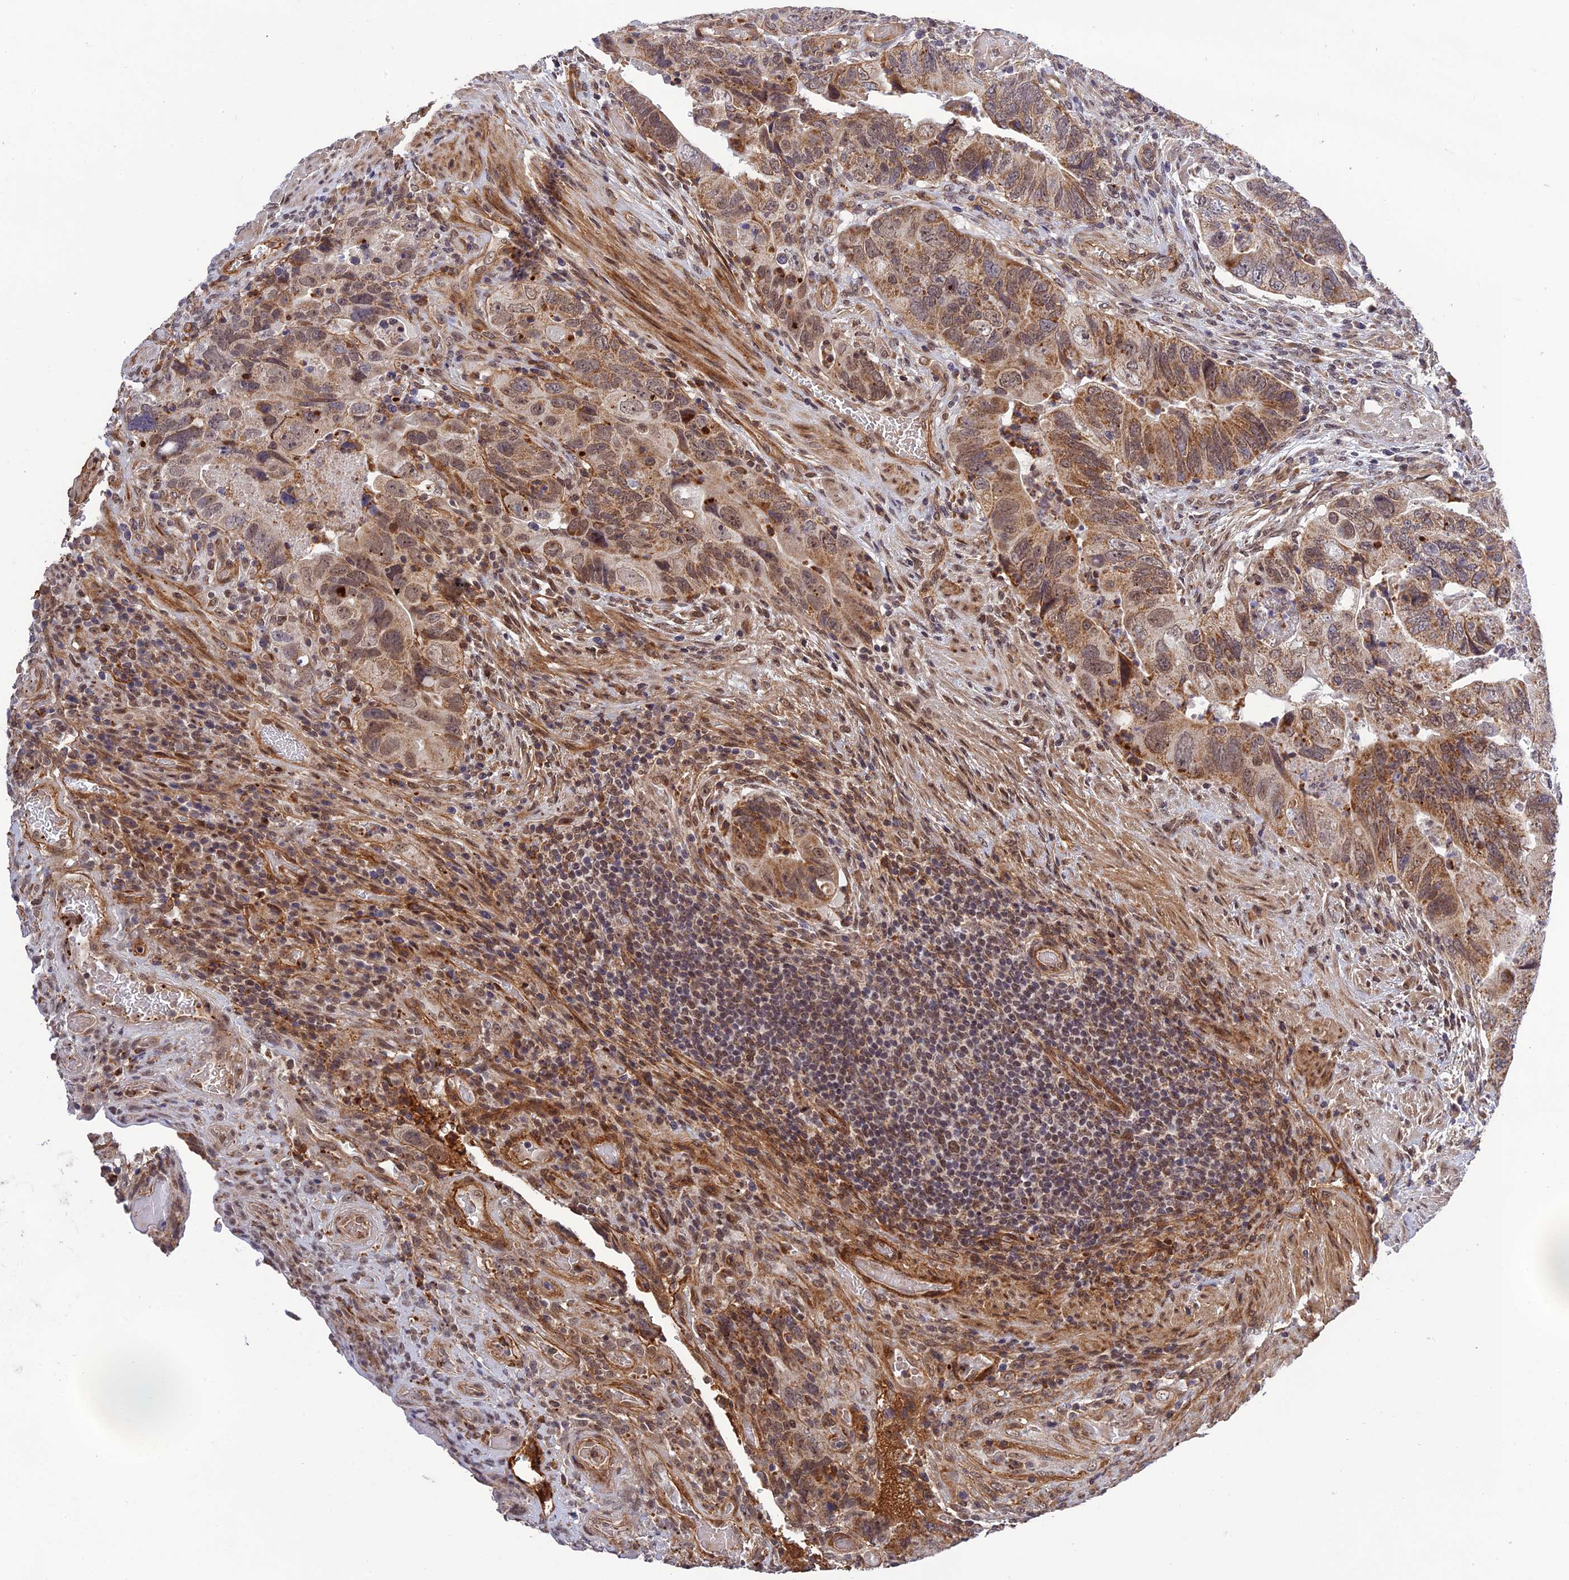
{"staining": {"intensity": "moderate", "quantity": ">75%", "location": "cytoplasmic/membranous,nuclear"}, "tissue": "colorectal cancer", "cell_type": "Tumor cells", "image_type": "cancer", "snomed": [{"axis": "morphology", "description": "Adenocarcinoma, NOS"}, {"axis": "topography", "description": "Rectum"}], "caption": "This is an image of immunohistochemistry (IHC) staining of colorectal adenocarcinoma, which shows moderate expression in the cytoplasmic/membranous and nuclear of tumor cells.", "gene": "REXO1", "patient": {"sex": "male", "age": 63}}